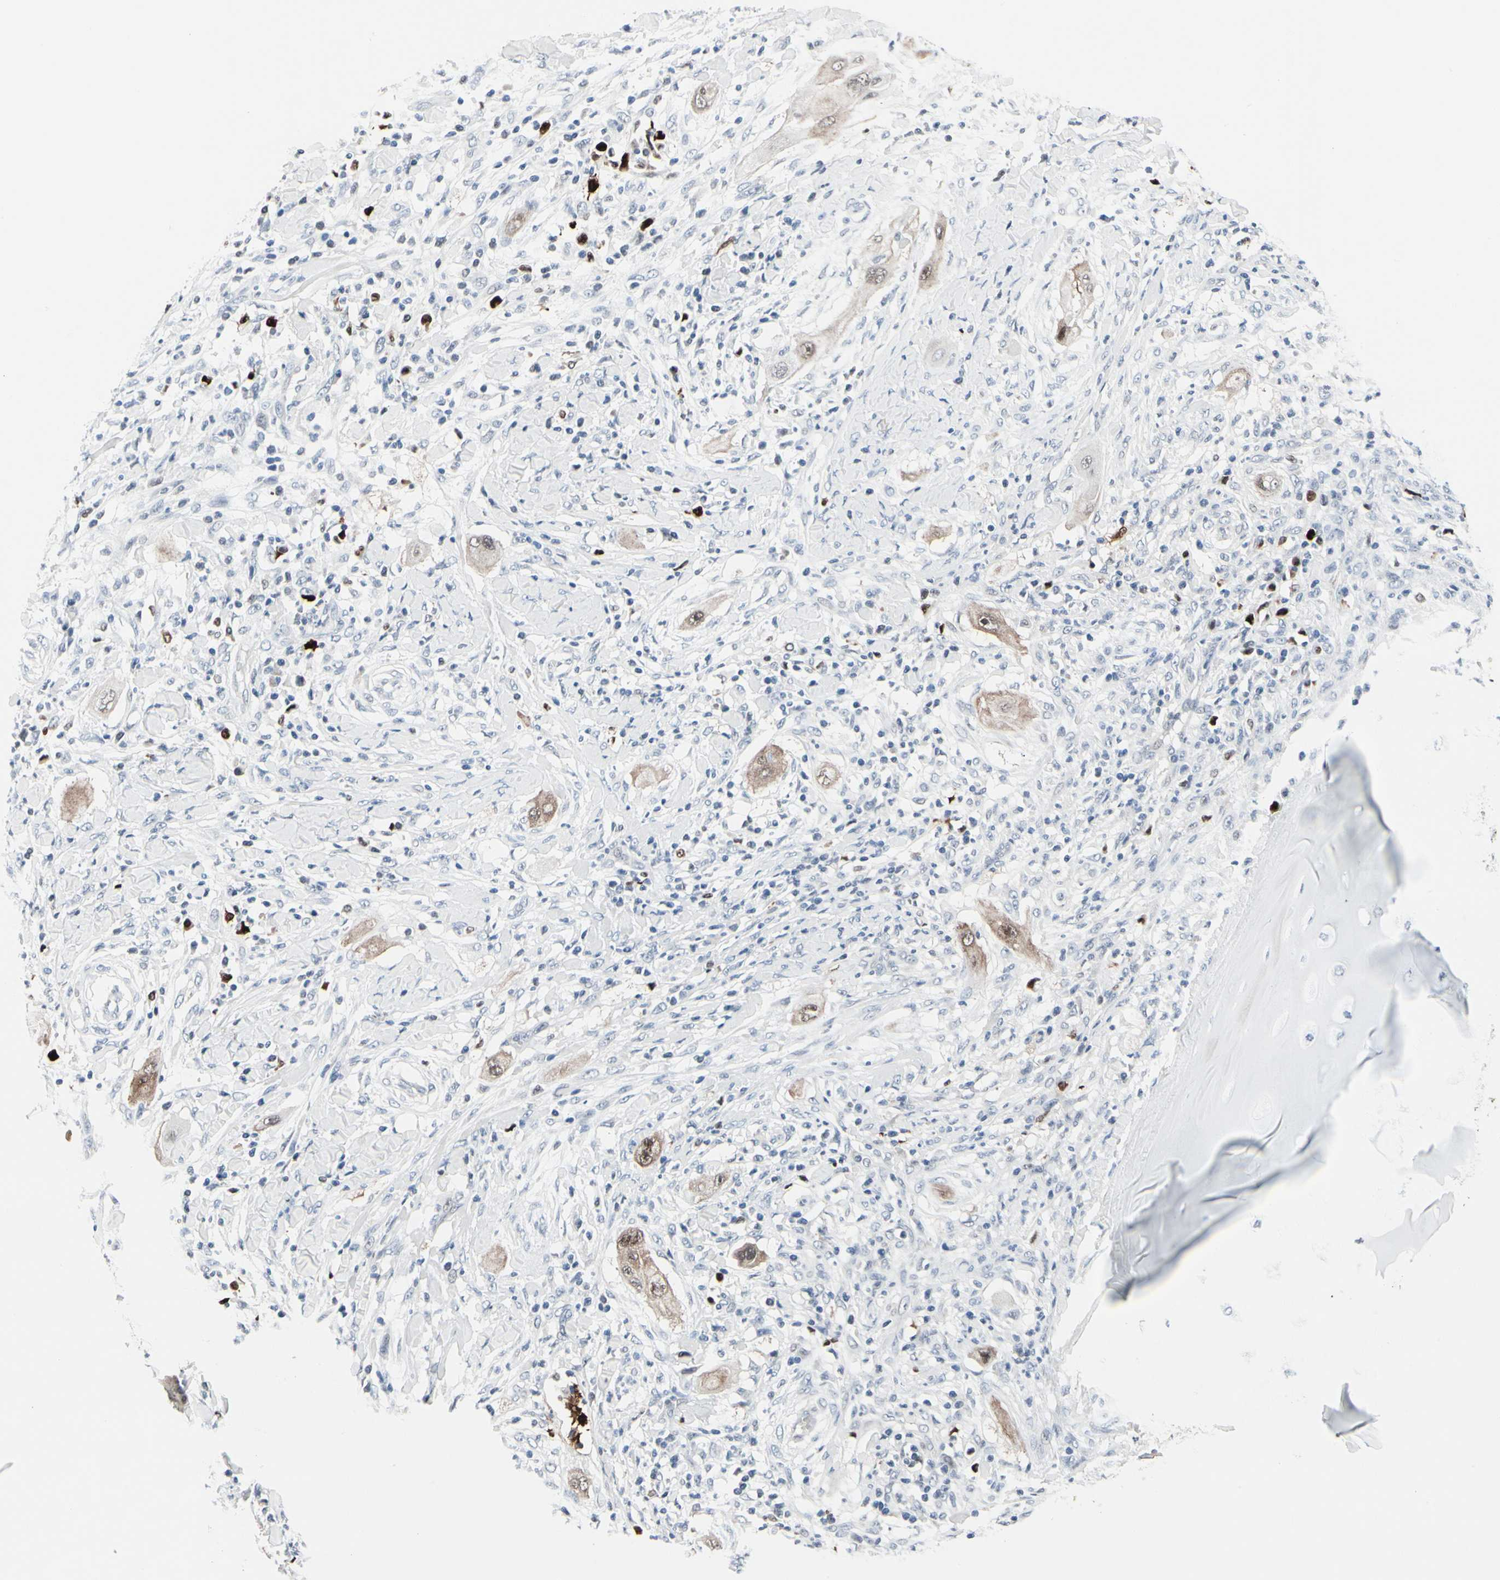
{"staining": {"intensity": "weak", "quantity": ">75%", "location": "cytoplasmic/membranous,nuclear"}, "tissue": "lung cancer", "cell_type": "Tumor cells", "image_type": "cancer", "snomed": [{"axis": "morphology", "description": "Squamous cell carcinoma, NOS"}, {"axis": "topography", "description": "Lung"}], "caption": "A high-resolution photomicrograph shows IHC staining of lung squamous cell carcinoma, which exhibits weak cytoplasmic/membranous and nuclear positivity in approximately >75% of tumor cells. (DAB = brown stain, brightfield microscopy at high magnification).", "gene": "TXN", "patient": {"sex": "female", "age": 47}}